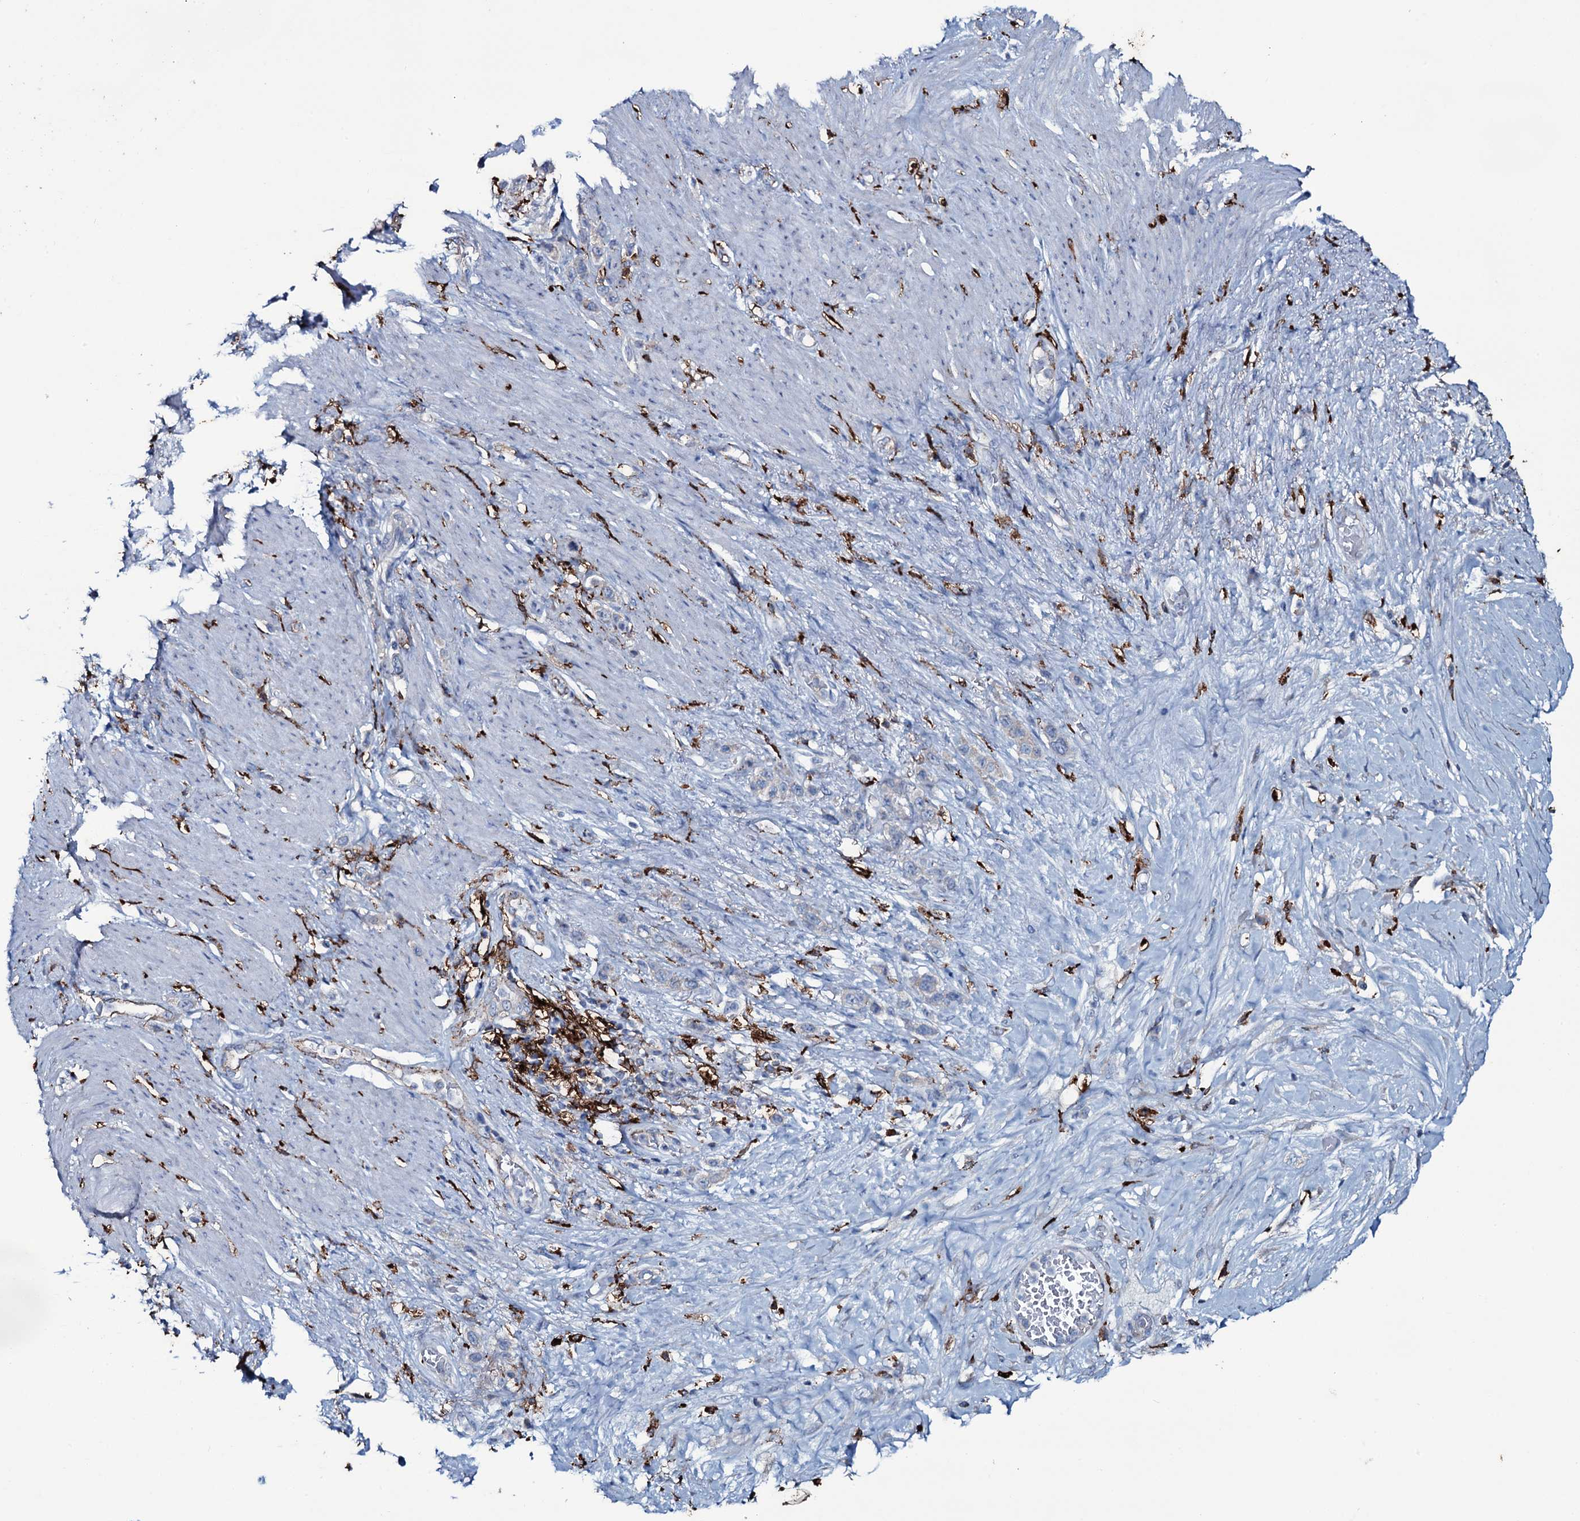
{"staining": {"intensity": "weak", "quantity": "<25%", "location": "cytoplasmic/membranous"}, "tissue": "stomach cancer", "cell_type": "Tumor cells", "image_type": "cancer", "snomed": [{"axis": "morphology", "description": "Adenocarcinoma, NOS"}, {"axis": "morphology", "description": "Adenocarcinoma, High grade"}, {"axis": "topography", "description": "Stomach, upper"}, {"axis": "topography", "description": "Stomach, lower"}], "caption": "This is an IHC image of human stomach cancer. There is no expression in tumor cells.", "gene": "OSBPL2", "patient": {"sex": "female", "age": 65}}